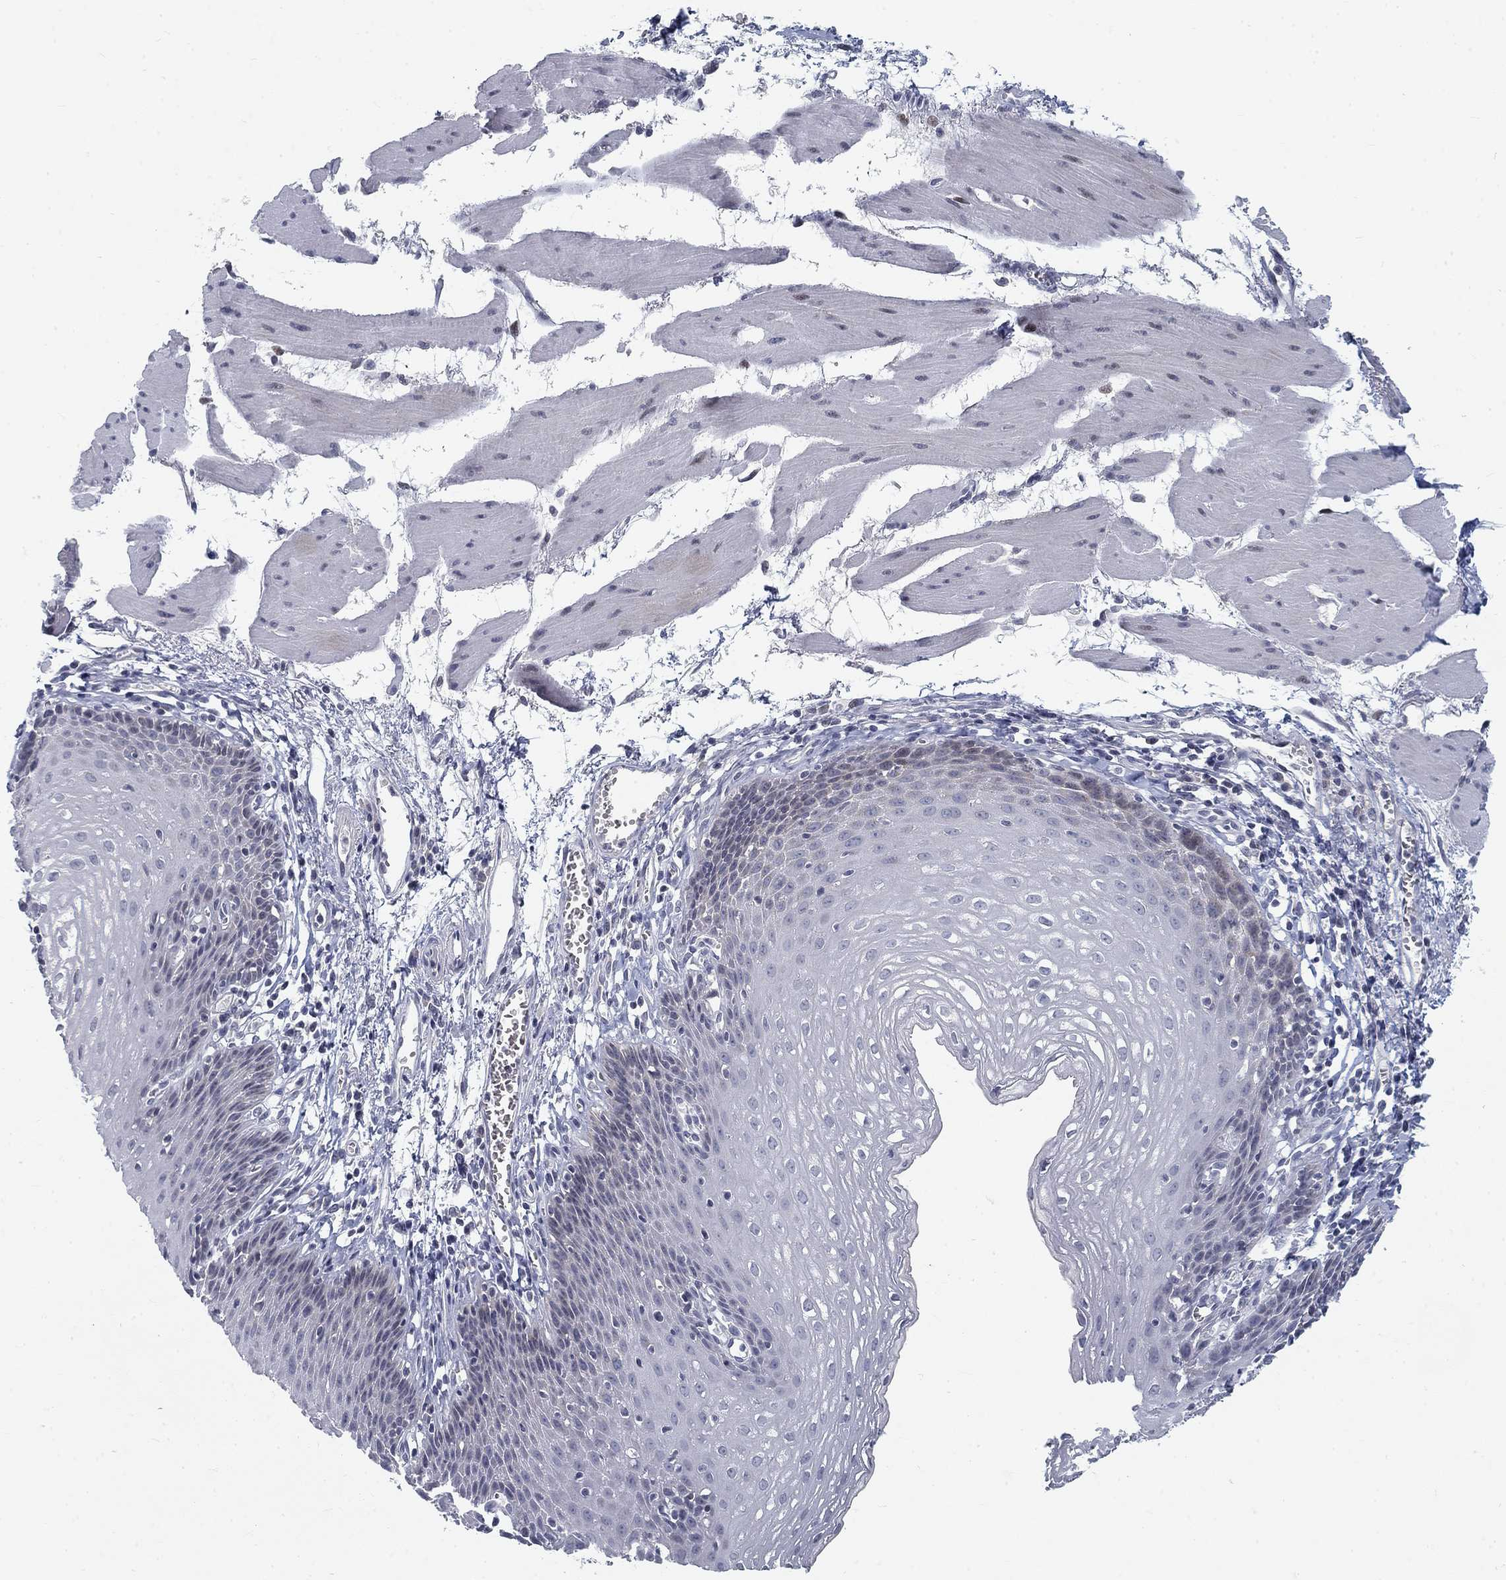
{"staining": {"intensity": "negative", "quantity": "none", "location": "none"}, "tissue": "esophagus", "cell_type": "Squamous epithelial cells", "image_type": "normal", "snomed": [{"axis": "morphology", "description": "Normal tissue, NOS"}, {"axis": "topography", "description": "Esophagus"}], "caption": "High magnification brightfield microscopy of normal esophagus stained with DAB (3,3'-diaminobenzidine) (brown) and counterstained with hematoxylin (blue): squamous epithelial cells show no significant expression. (Stains: DAB (3,3'-diaminobenzidine) immunohistochemistry (IHC) with hematoxylin counter stain, Microscopy: brightfield microscopy at high magnification).", "gene": "ATP1A3", "patient": {"sex": "female", "age": 64}}